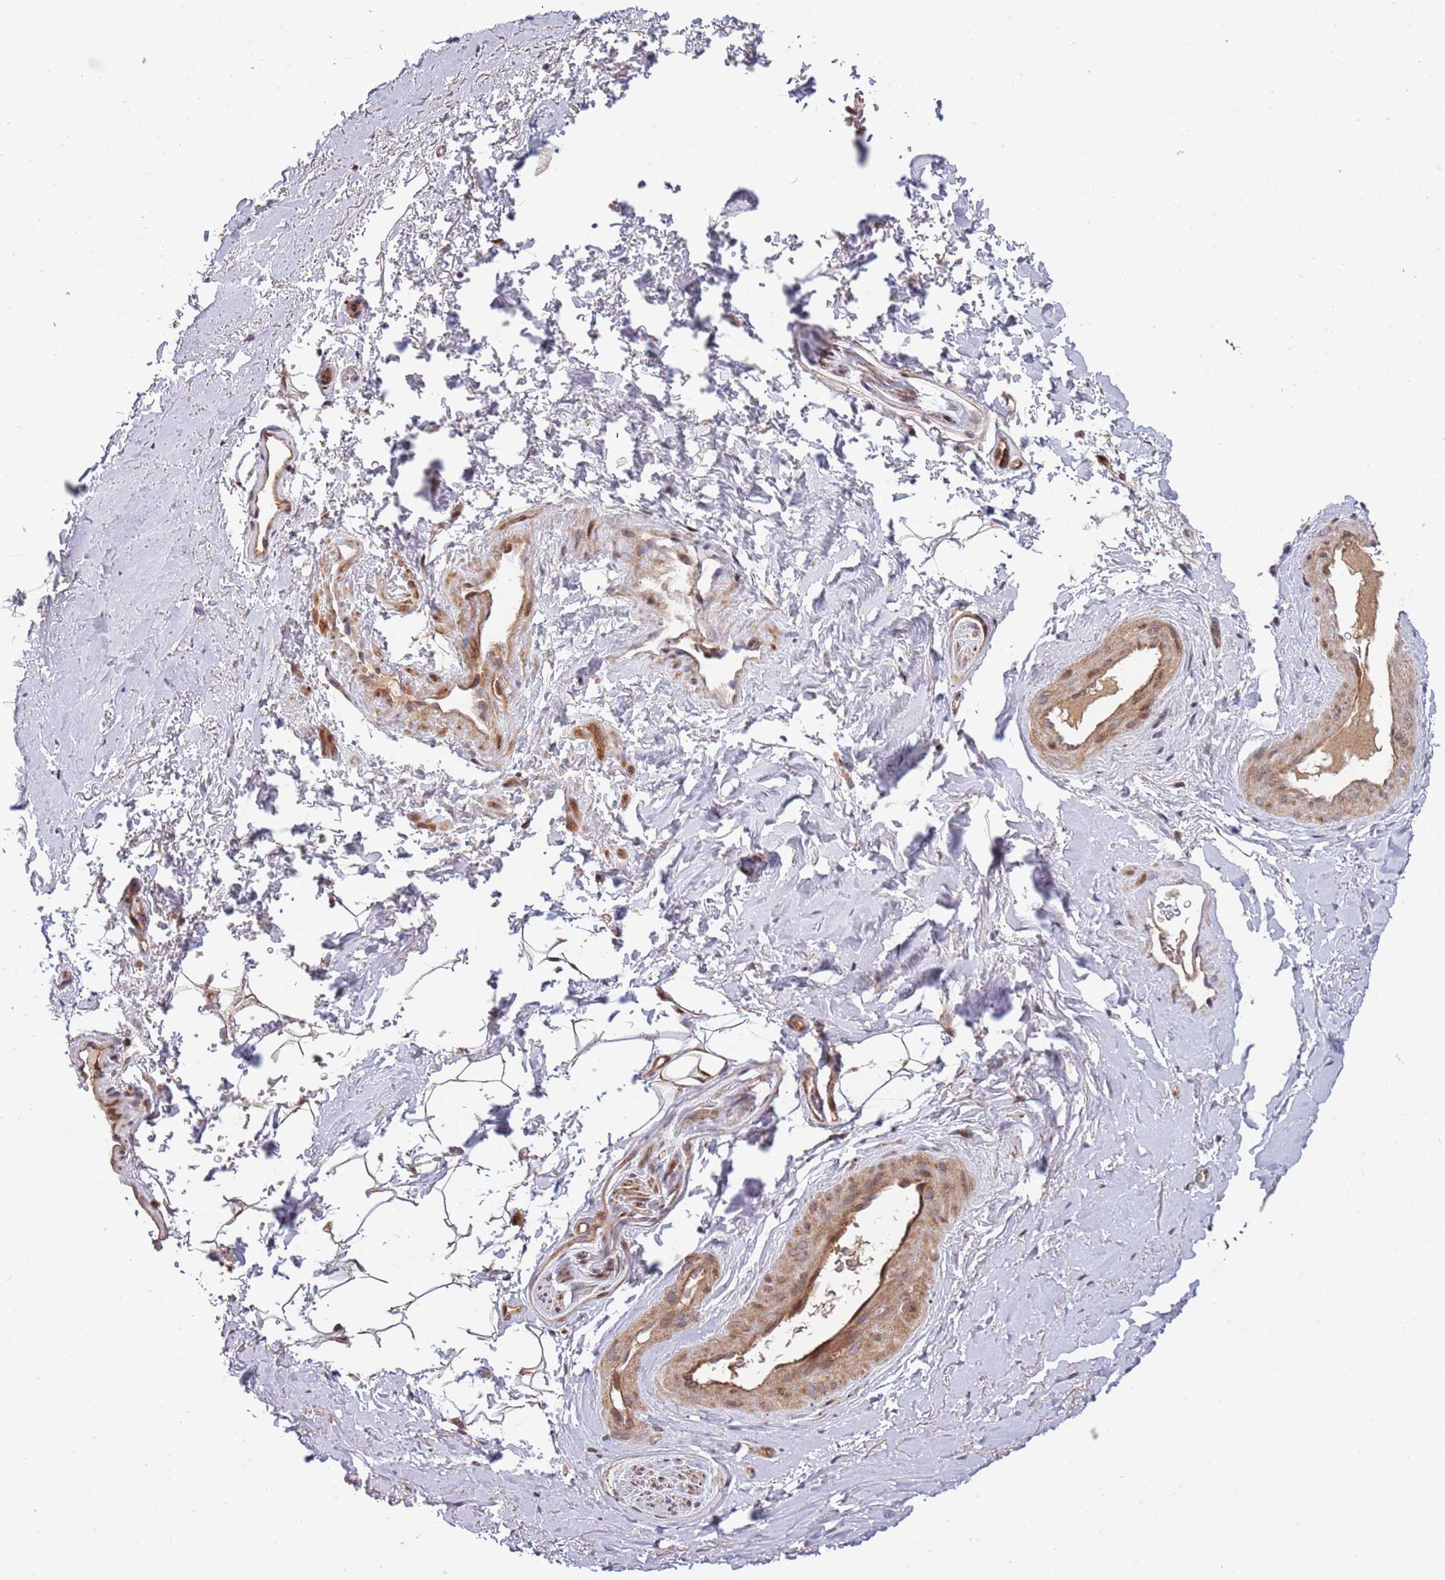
{"staining": {"intensity": "moderate", "quantity": "25%-75%", "location": "cytoplasmic/membranous"}, "tissue": "smooth muscle", "cell_type": "Smooth muscle cells", "image_type": "normal", "snomed": [{"axis": "morphology", "description": "Normal tissue, NOS"}, {"axis": "topography", "description": "Smooth muscle"}, {"axis": "topography", "description": "Peripheral nerve tissue"}], "caption": "The histopathology image demonstrates staining of benign smooth muscle, revealing moderate cytoplasmic/membranous protein staining (brown color) within smooth muscle cells.", "gene": "SYNDIG1L", "patient": {"sex": "male", "age": 69}}